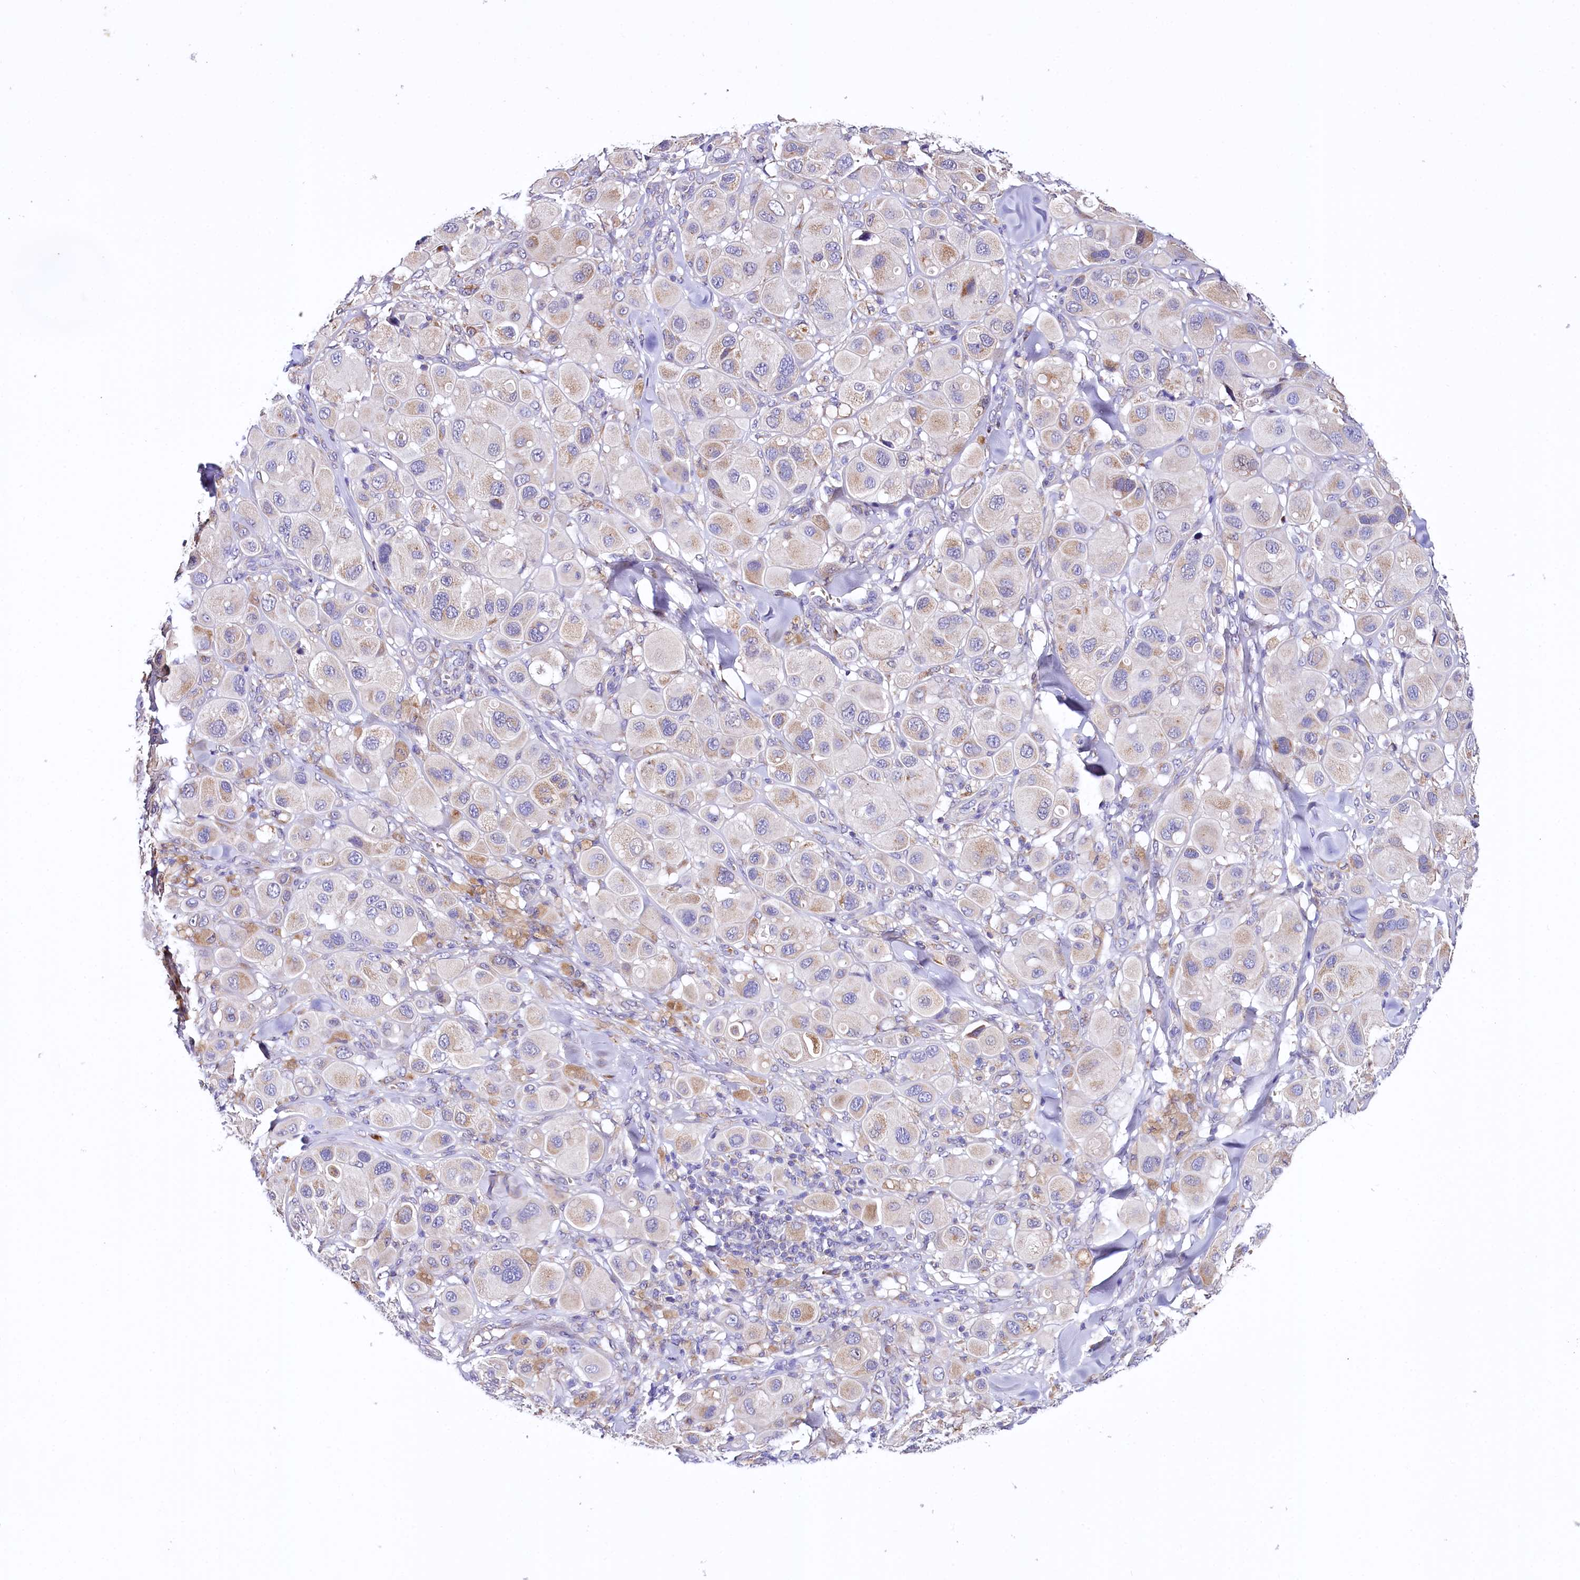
{"staining": {"intensity": "weak", "quantity": "25%-75%", "location": "cytoplasmic/membranous"}, "tissue": "melanoma", "cell_type": "Tumor cells", "image_type": "cancer", "snomed": [{"axis": "morphology", "description": "Malignant melanoma, Metastatic site"}, {"axis": "topography", "description": "Skin"}], "caption": "Brown immunohistochemical staining in melanoma reveals weak cytoplasmic/membranous staining in approximately 25%-75% of tumor cells.", "gene": "CEP295", "patient": {"sex": "male", "age": 41}}